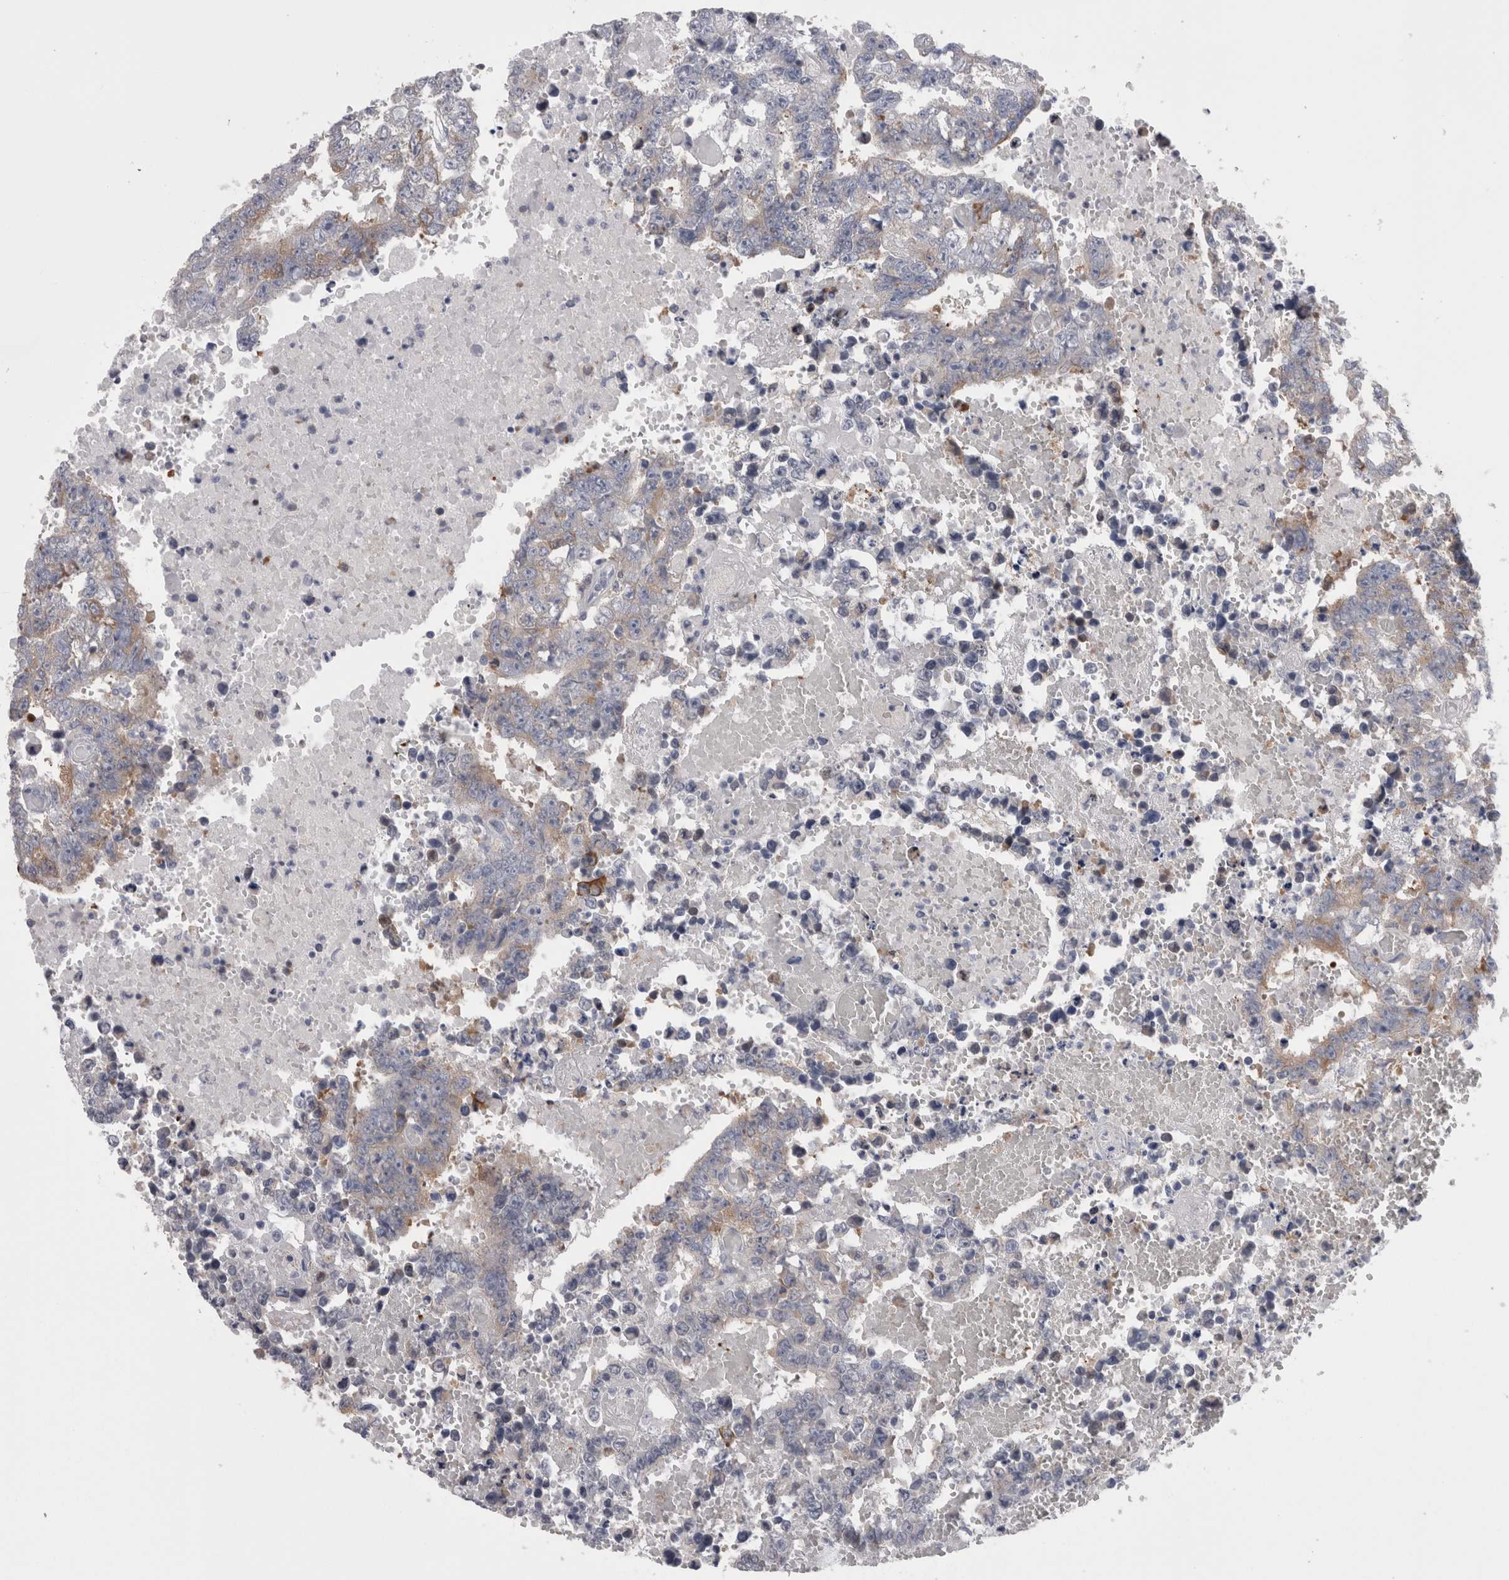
{"staining": {"intensity": "weak", "quantity": "<25%", "location": "cytoplasmic/membranous"}, "tissue": "testis cancer", "cell_type": "Tumor cells", "image_type": "cancer", "snomed": [{"axis": "morphology", "description": "Carcinoma, Embryonal, NOS"}, {"axis": "topography", "description": "Testis"}], "caption": "Tumor cells are negative for brown protein staining in testis embryonal carcinoma. The staining is performed using DAB brown chromogen with nuclei counter-stained in using hematoxylin.", "gene": "DCTN6", "patient": {"sex": "male", "age": 25}}